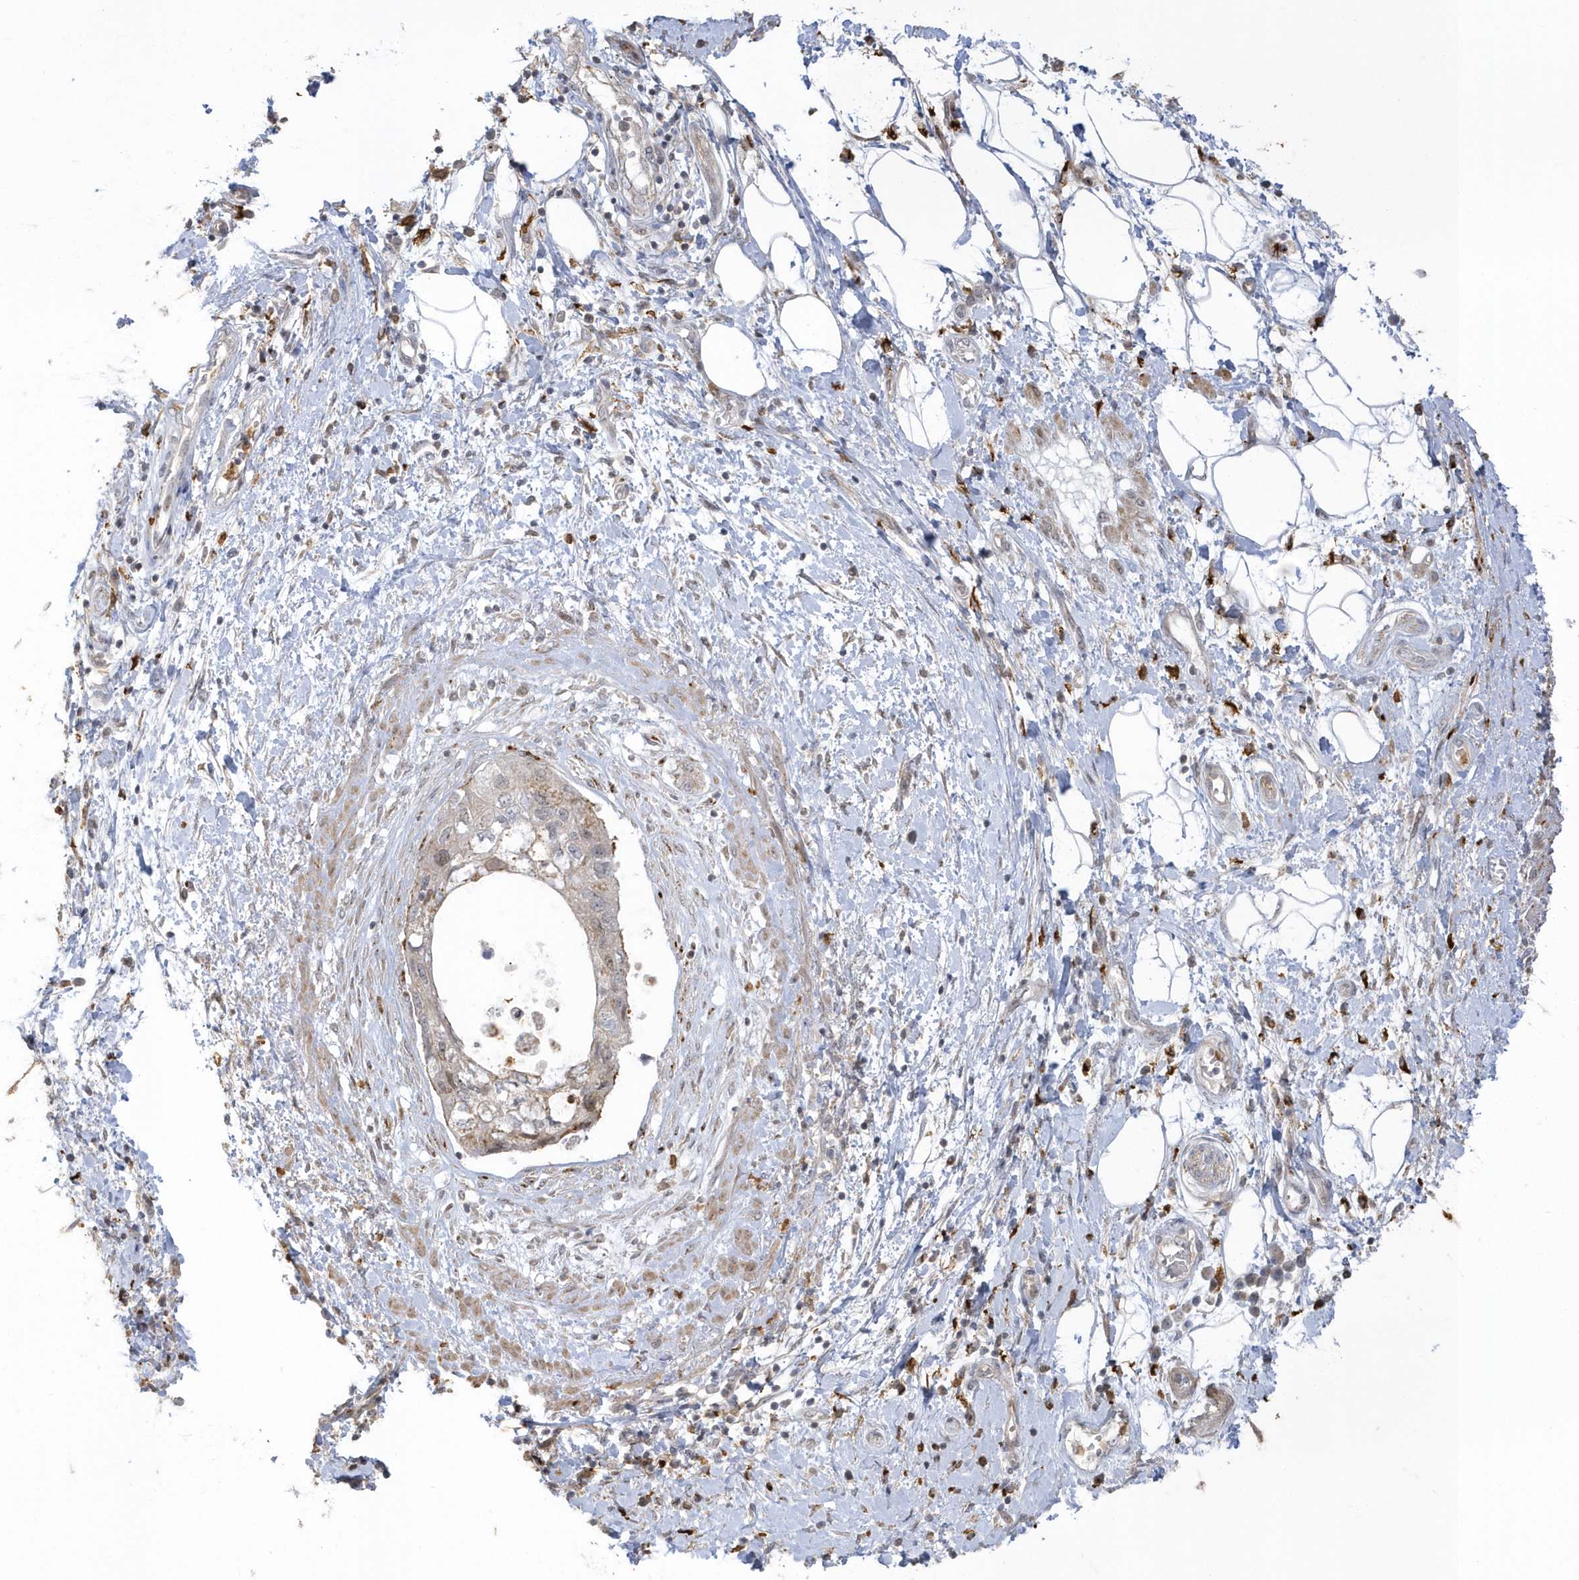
{"staining": {"intensity": "negative", "quantity": "none", "location": "none"}, "tissue": "pancreatic cancer", "cell_type": "Tumor cells", "image_type": "cancer", "snomed": [{"axis": "morphology", "description": "Adenocarcinoma, NOS"}, {"axis": "topography", "description": "Pancreas"}], "caption": "This is an immunohistochemistry photomicrograph of human pancreatic adenocarcinoma. There is no staining in tumor cells.", "gene": "NAF1", "patient": {"sex": "female", "age": 73}}